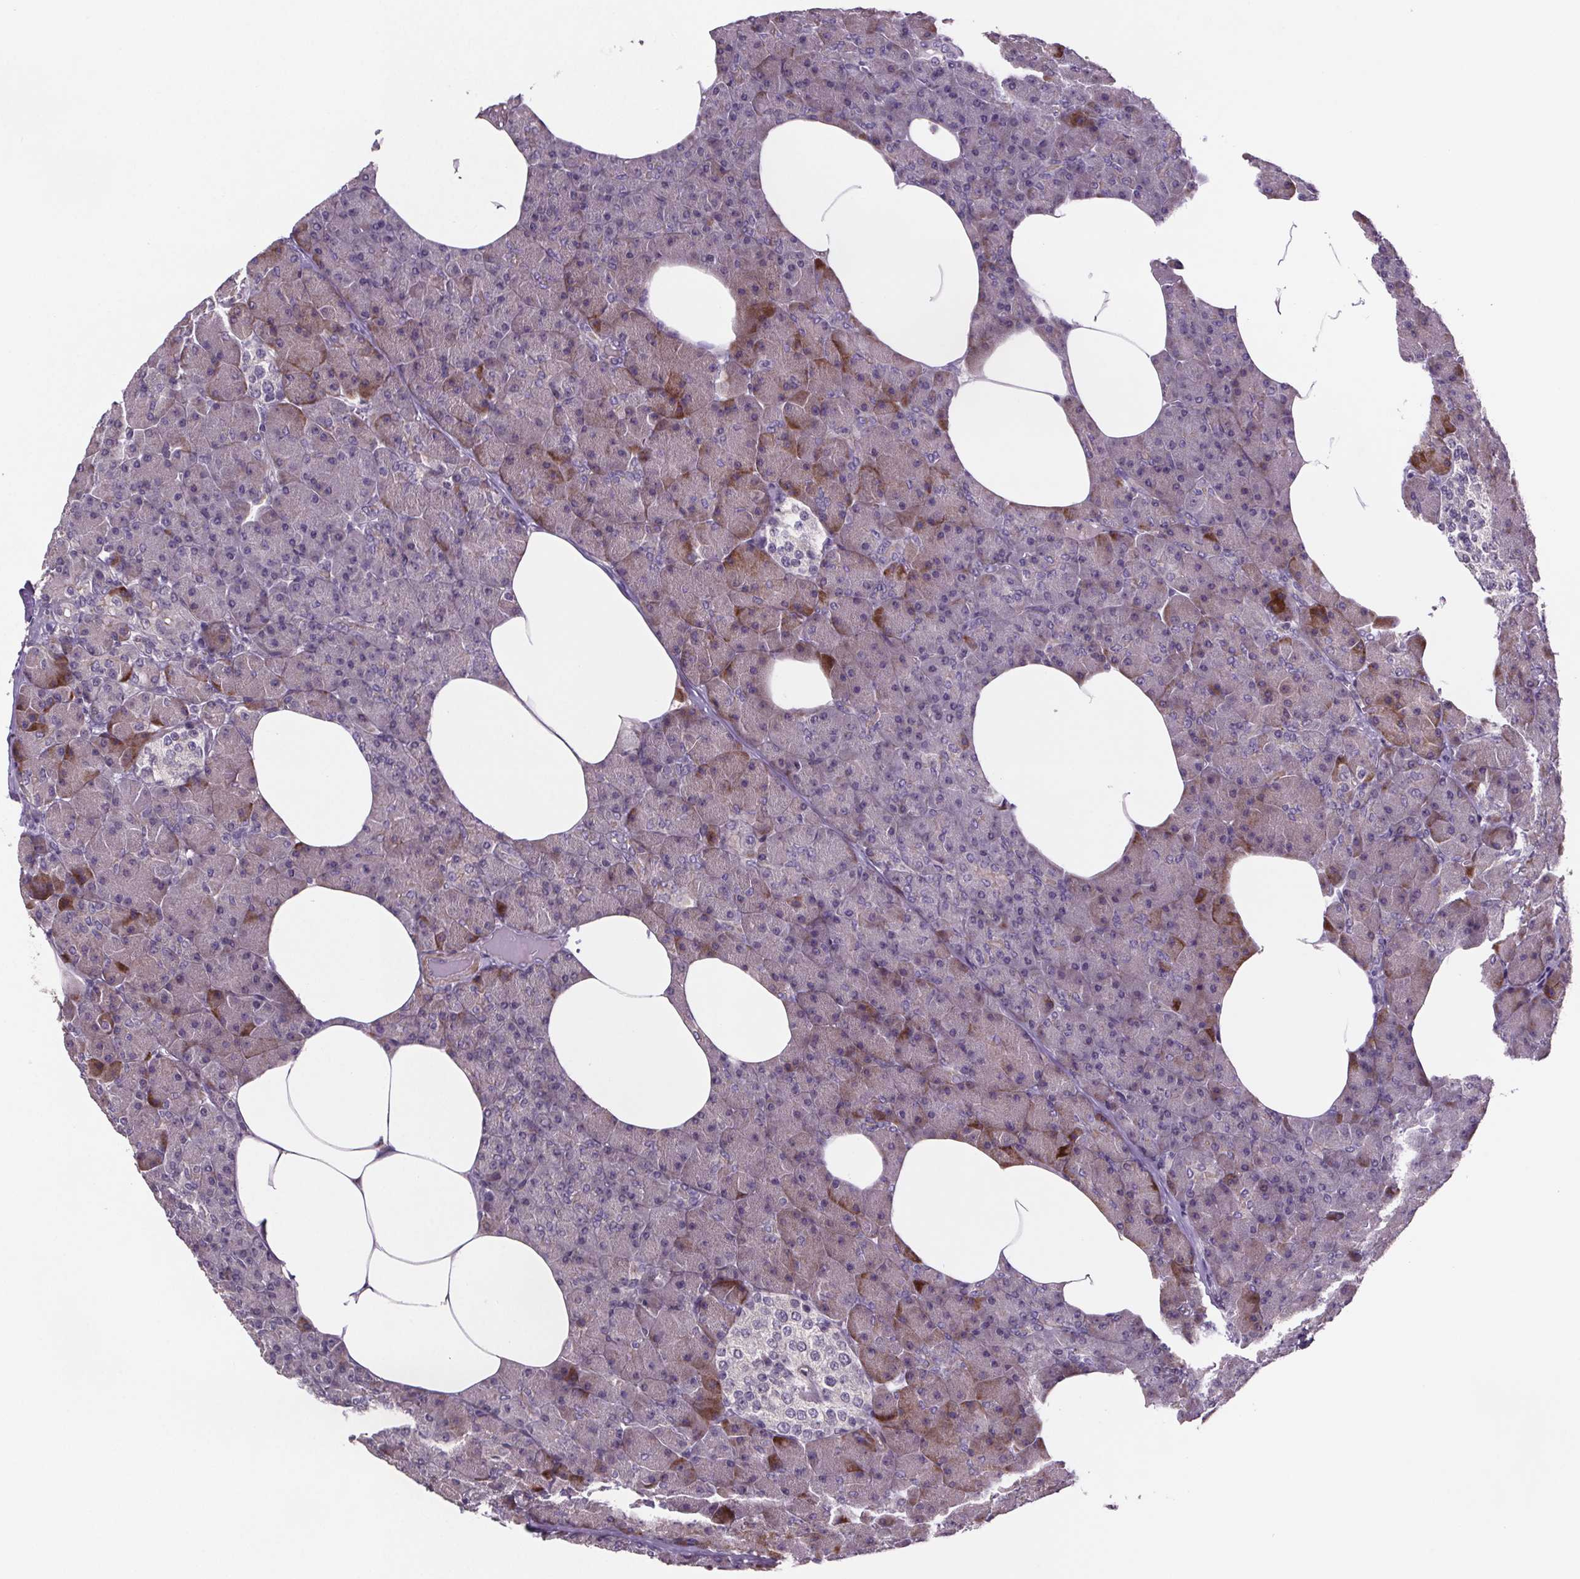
{"staining": {"intensity": "weak", "quantity": "25%-75%", "location": "cytoplasmic/membranous"}, "tissue": "pancreas", "cell_type": "Exocrine glandular cells", "image_type": "normal", "snomed": [{"axis": "morphology", "description": "Normal tissue, NOS"}, {"axis": "topography", "description": "Pancreas"}], "caption": "IHC of normal pancreas reveals low levels of weak cytoplasmic/membranous staining in approximately 25%-75% of exocrine glandular cells. (DAB = brown stain, brightfield microscopy at high magnification).", "gene": "CLN3", "patient": {"sex": "female", "age": 45}}